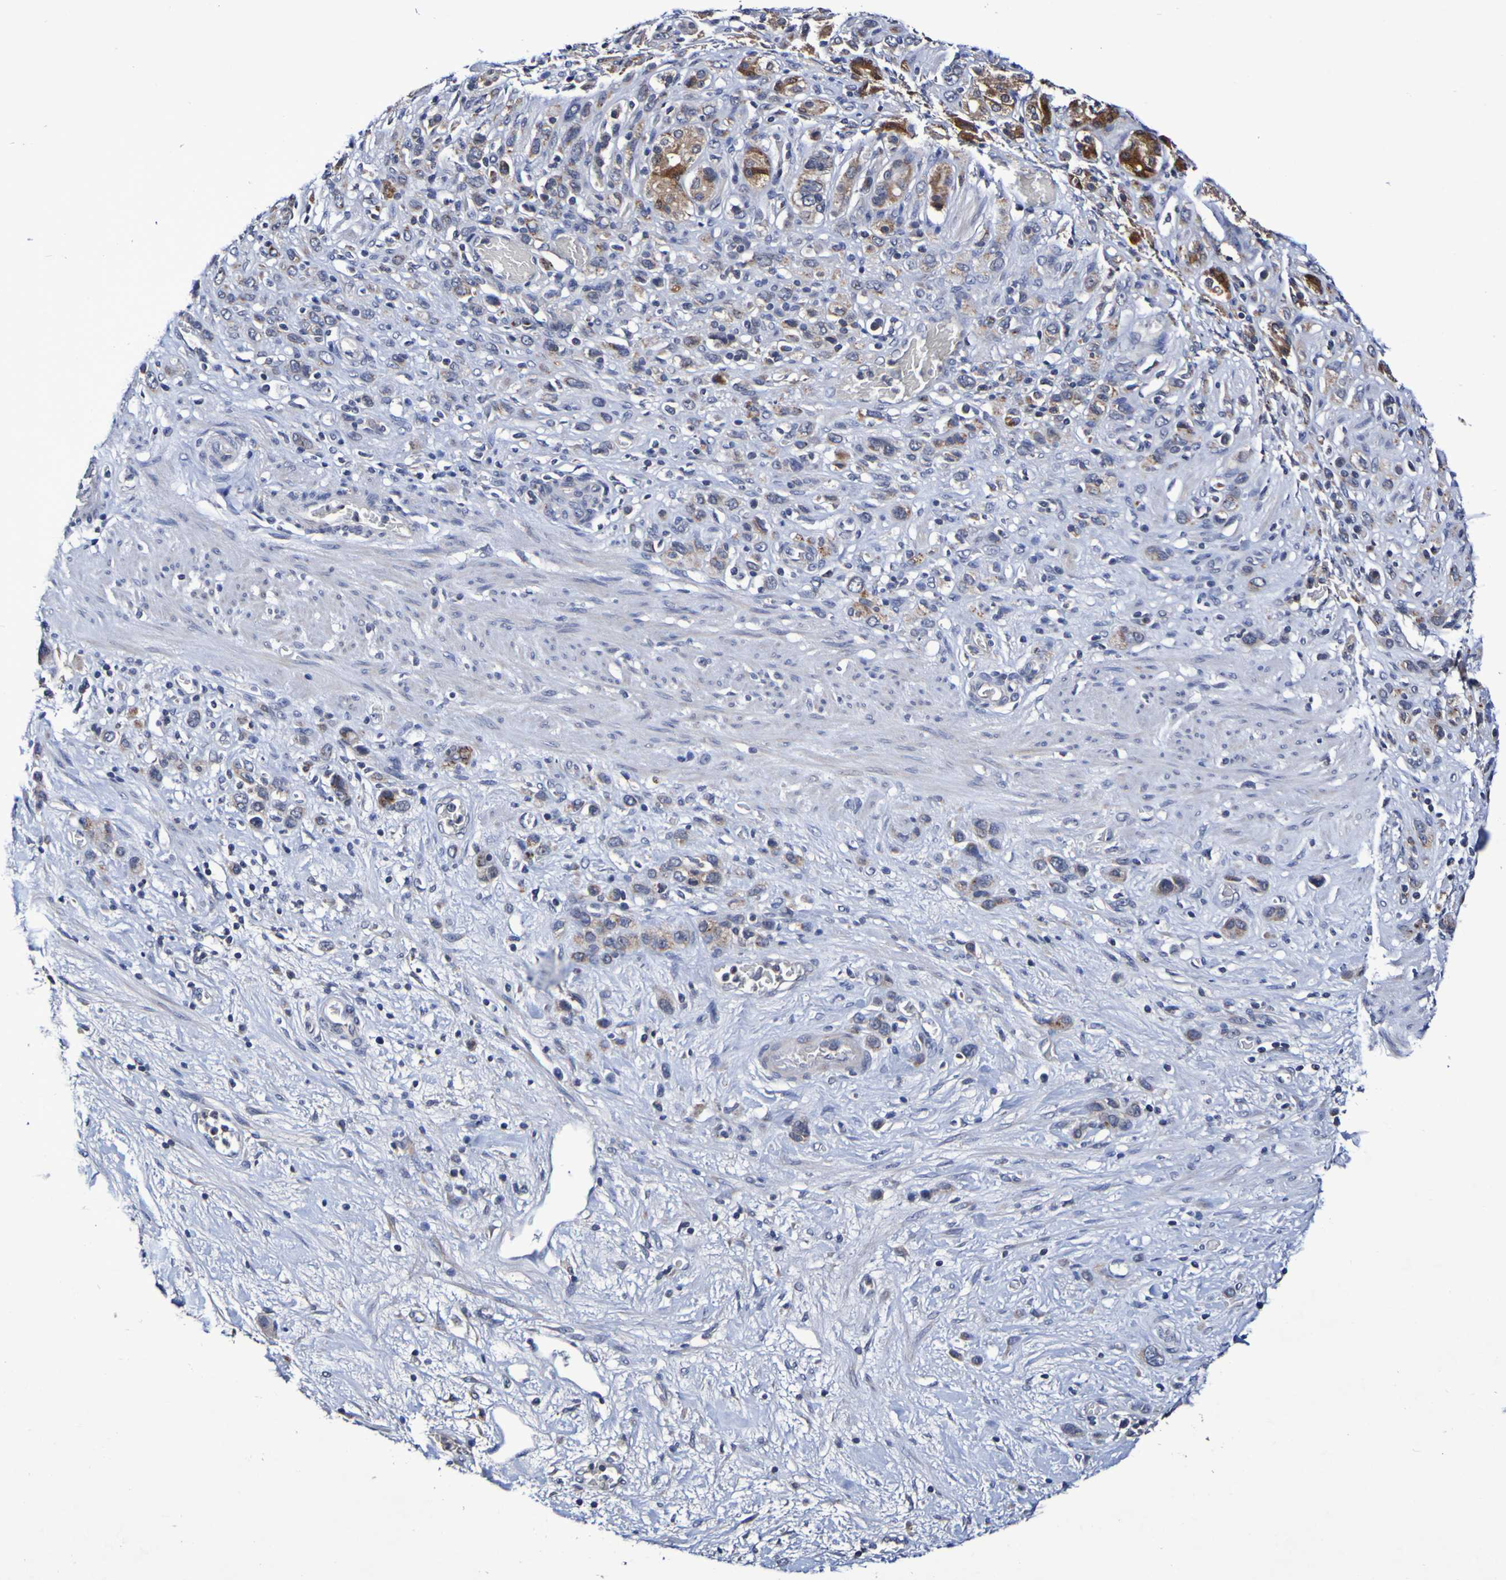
{"staining": {"intensity": "strong", "quantity": "<25%", "location": "cytoplasmic/membranous"}, "tissue": "stomach cancer", "cell_type": "Tumor cells", "image_type": "cancer", "snomed": [{"axis": "morphology", "description": "Adenocarcinoma, NOS"}, {"axis": "morphology", "description": "Adenocarcinoma, High grade"}, {"axis": "topography", "description": "Stomach, upper"}, {"axis": "topography", "description": "Stomach, lower"}], "caption": "Immunohistochemistry (IHC) photomicrograph of human stomach adenocarcinoma stained for a protein (brown), which reveals medium levels of strong cytoplasmic/membranous staining in approximately <25% of tumor cells.", "gene": "PTP4A2", "patient": {"sex": "female", "age": 65}}